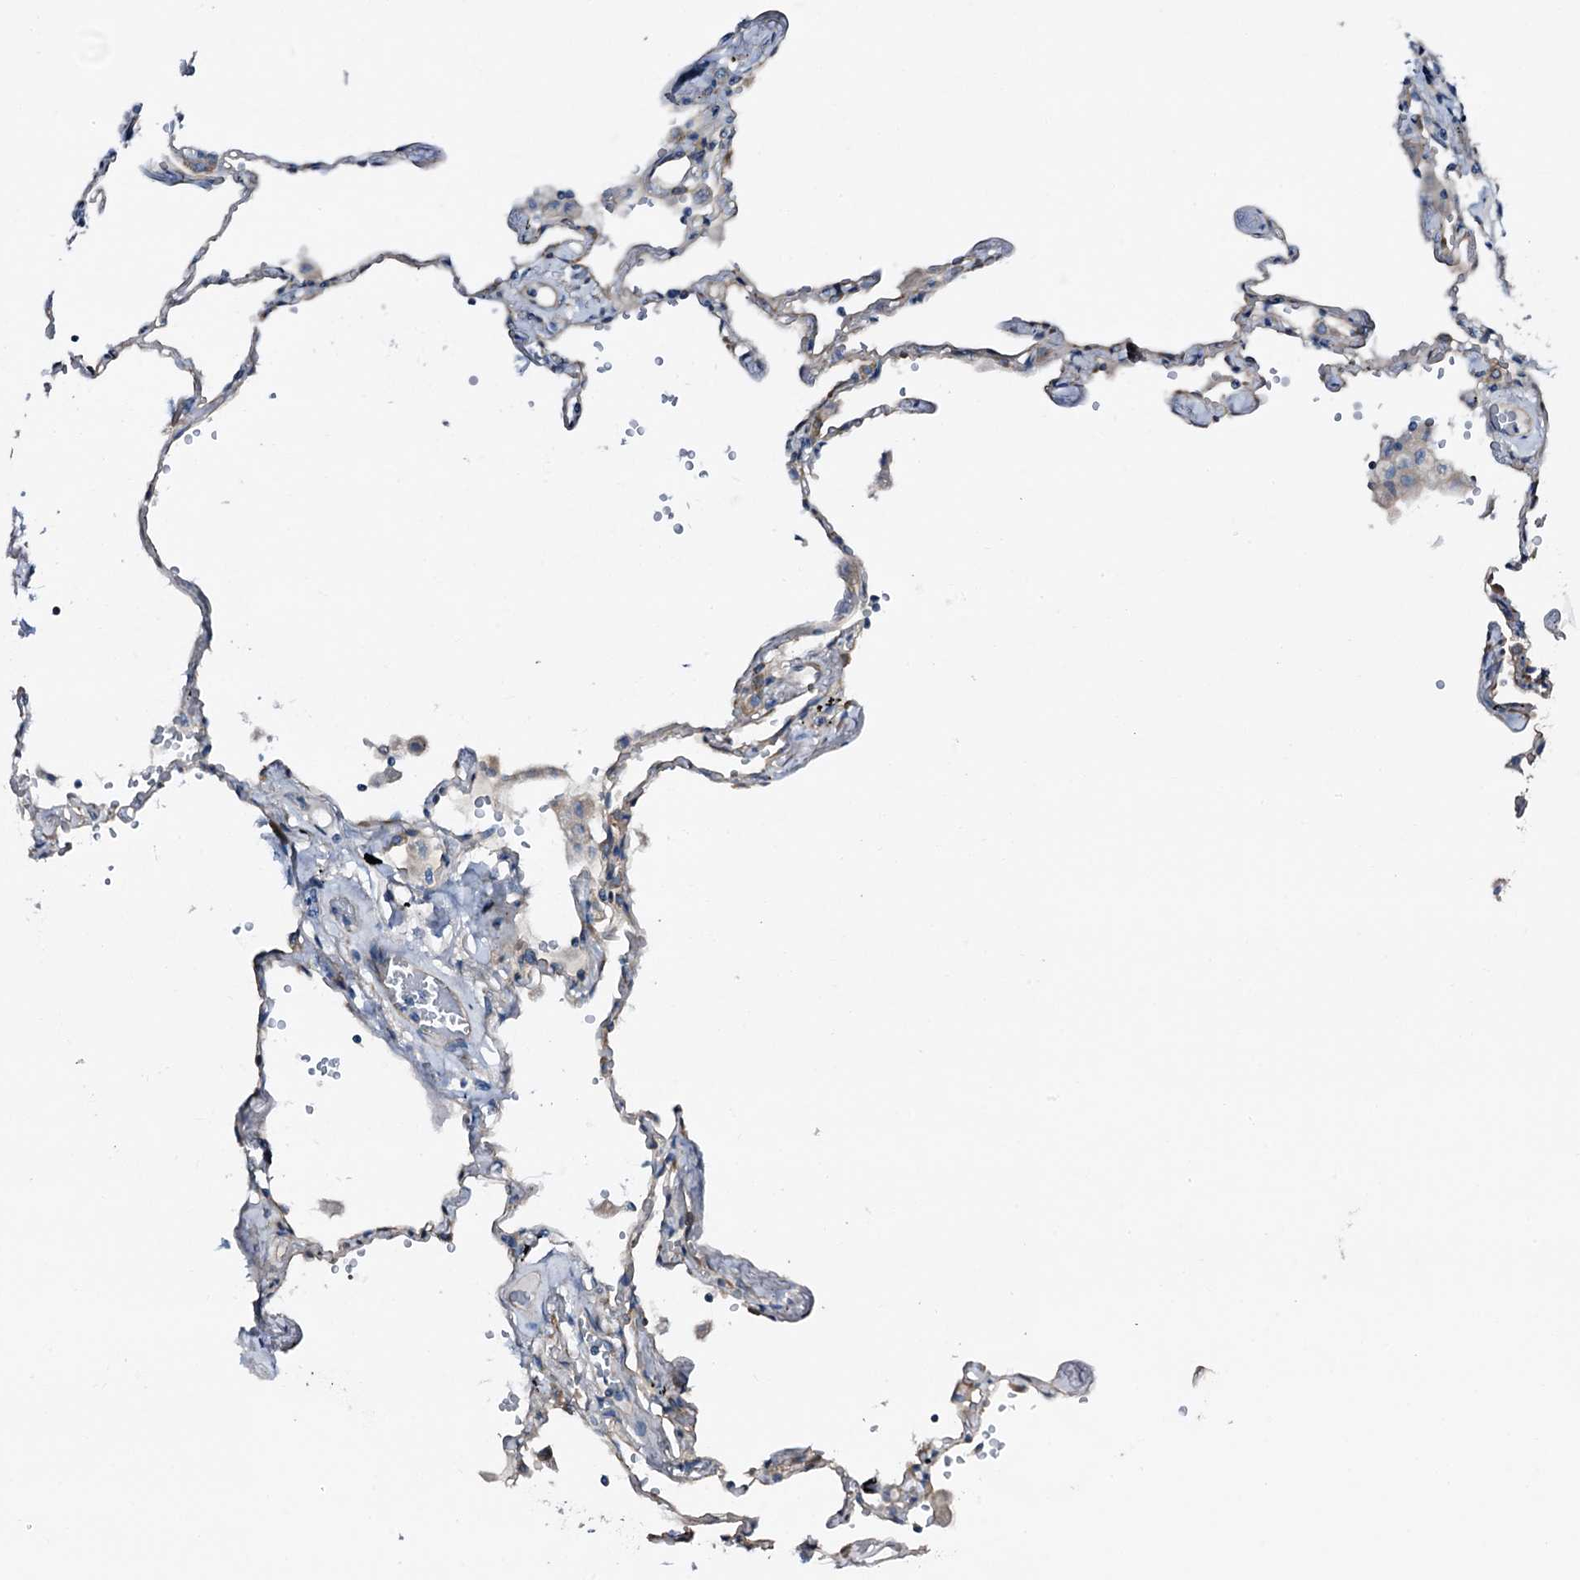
{"staining": {"intensity": "weak", "quantity": "<25%", "location": "cytoplasmic/membranous"}, "tissue": "lung", "cell_type": "Alveolar cells", "image_type": "normal", "snomed": [{"axis": "morphology", "description": "Normal tissue, NOS"}, {"axis": "topography", "description": "Lung"}], "caption": "This micrograph is of normal lung stained with immunohistochemistry (IHC) to label a protein in brown with the nuclei are counter-stained blue. There is no staining in alveolar cells. (DAB immunohistochemistry (IHC) visualized using brightfield microscopy, high magnification).", "gene": "STARD13", "patient": {"sex": "female", "age": 67}}